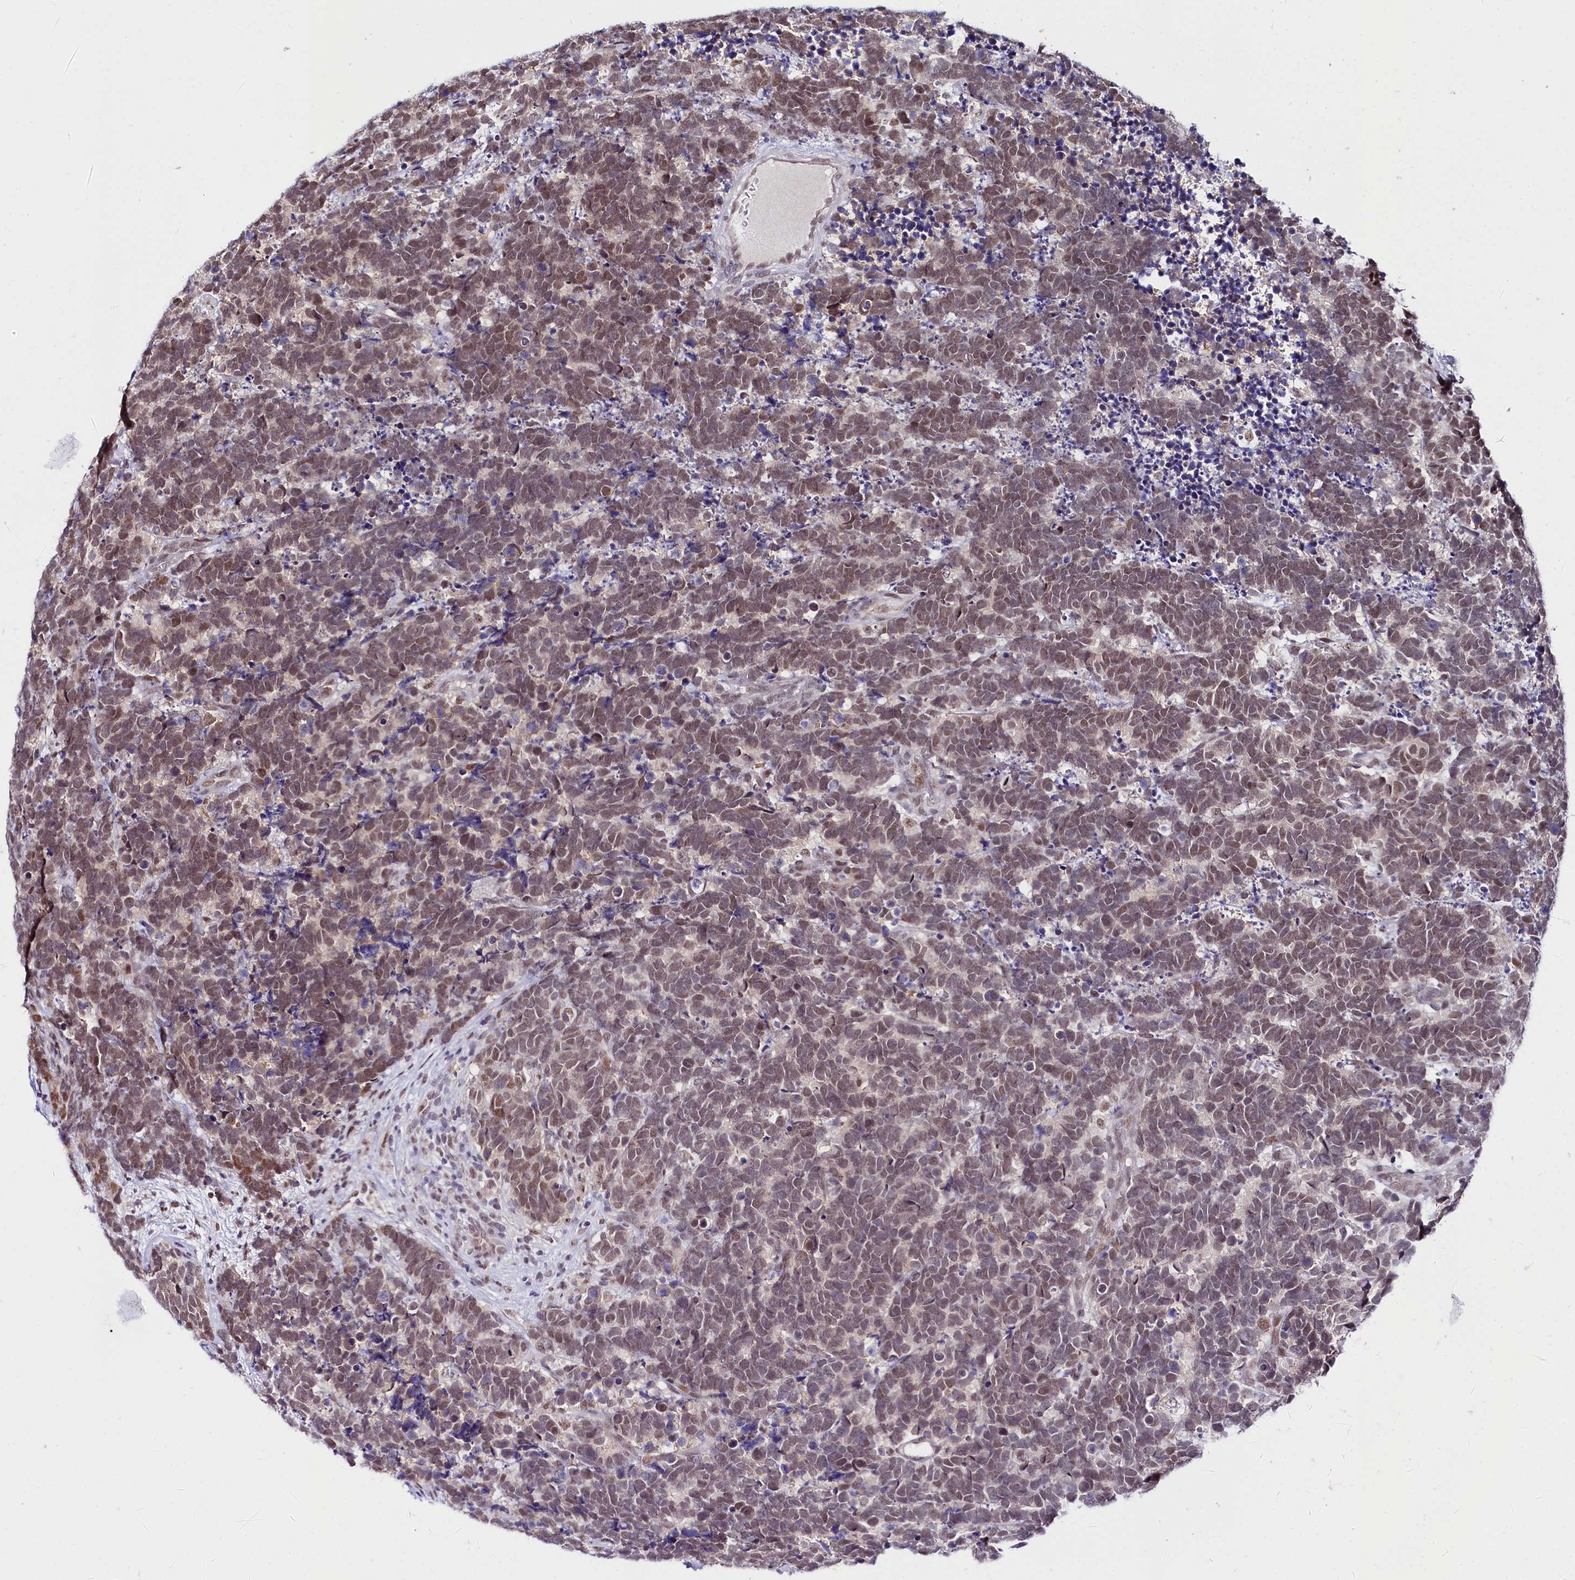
{"staining": {"intensity": "moderate", "quantity": ">75%", "location": "nuclear"}, "tissue": "carcinoid", "cell_type": "Tumor cells", "image_type": "cancer", "snomed": [{"axis": "morphology", "description": "Carcinoma, NOS"}, {"axis": "morphology", "description": "Carcinoid, malignant, NOS"}, {"axis": "topography", "description": "Urinary bladder"}], "caption": "Approximately >75% of tumor cells in carcinoid (malignant) demonstrate moderate nuclear protein staining as visualized by brown immunohistochemical staining.", "gene": "SCAF11", "patient": {"sex": "male", "age": 57}}